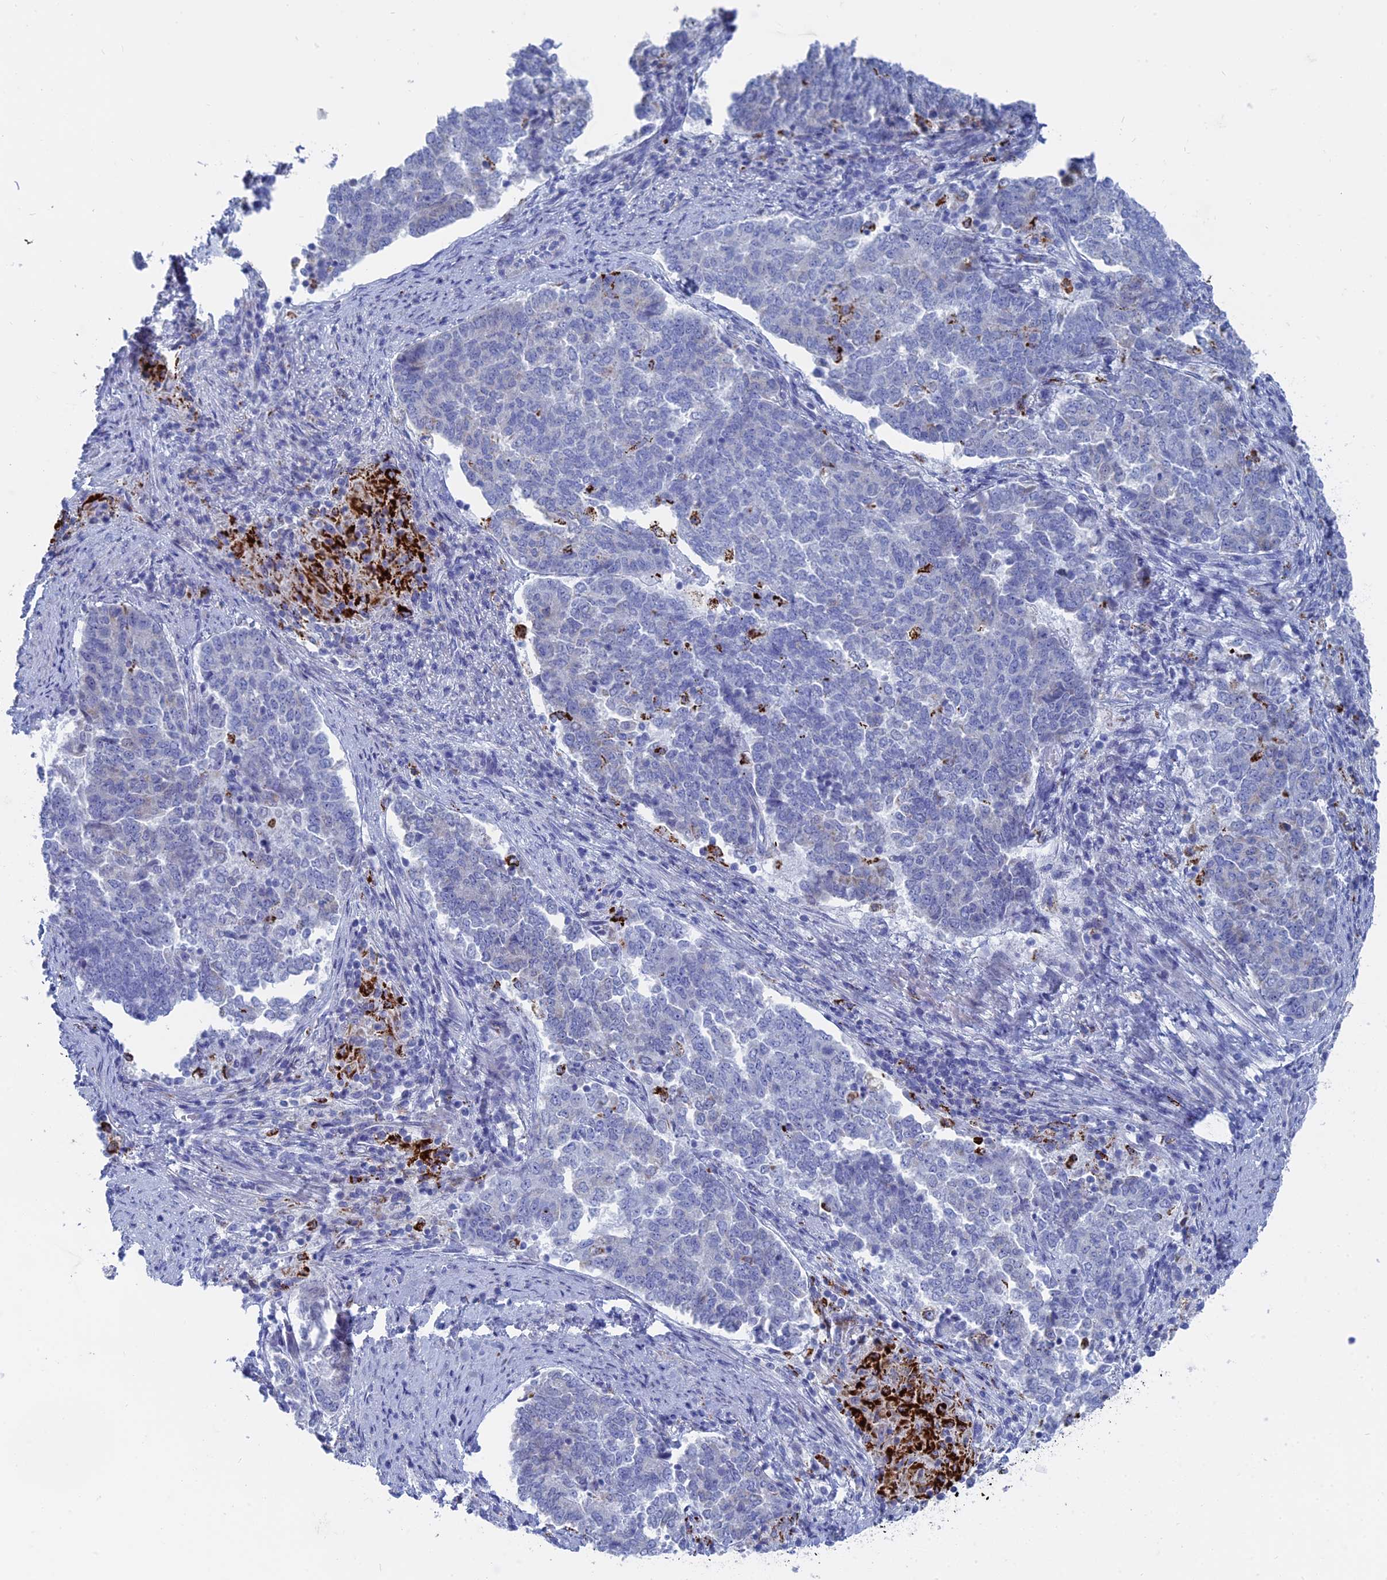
{"staining": {"intensity": "negative", "quantity": "none", "location": "none"}, "tissue": "endometrial cancer", "cell_type": "Tumor cells", "image_type": "cancer", "snomed": [{"axis": "morphology", "description": "Adenocarcinoma, NOS"}, {"axis": "topography", "description": "Endometrium"}], "caption": "The image exhibits no significant staining in tumor cells of endometrial adenocarcinoma.", "gene": "ALMS1", "patient": {"sex": "female", "age": 80}}